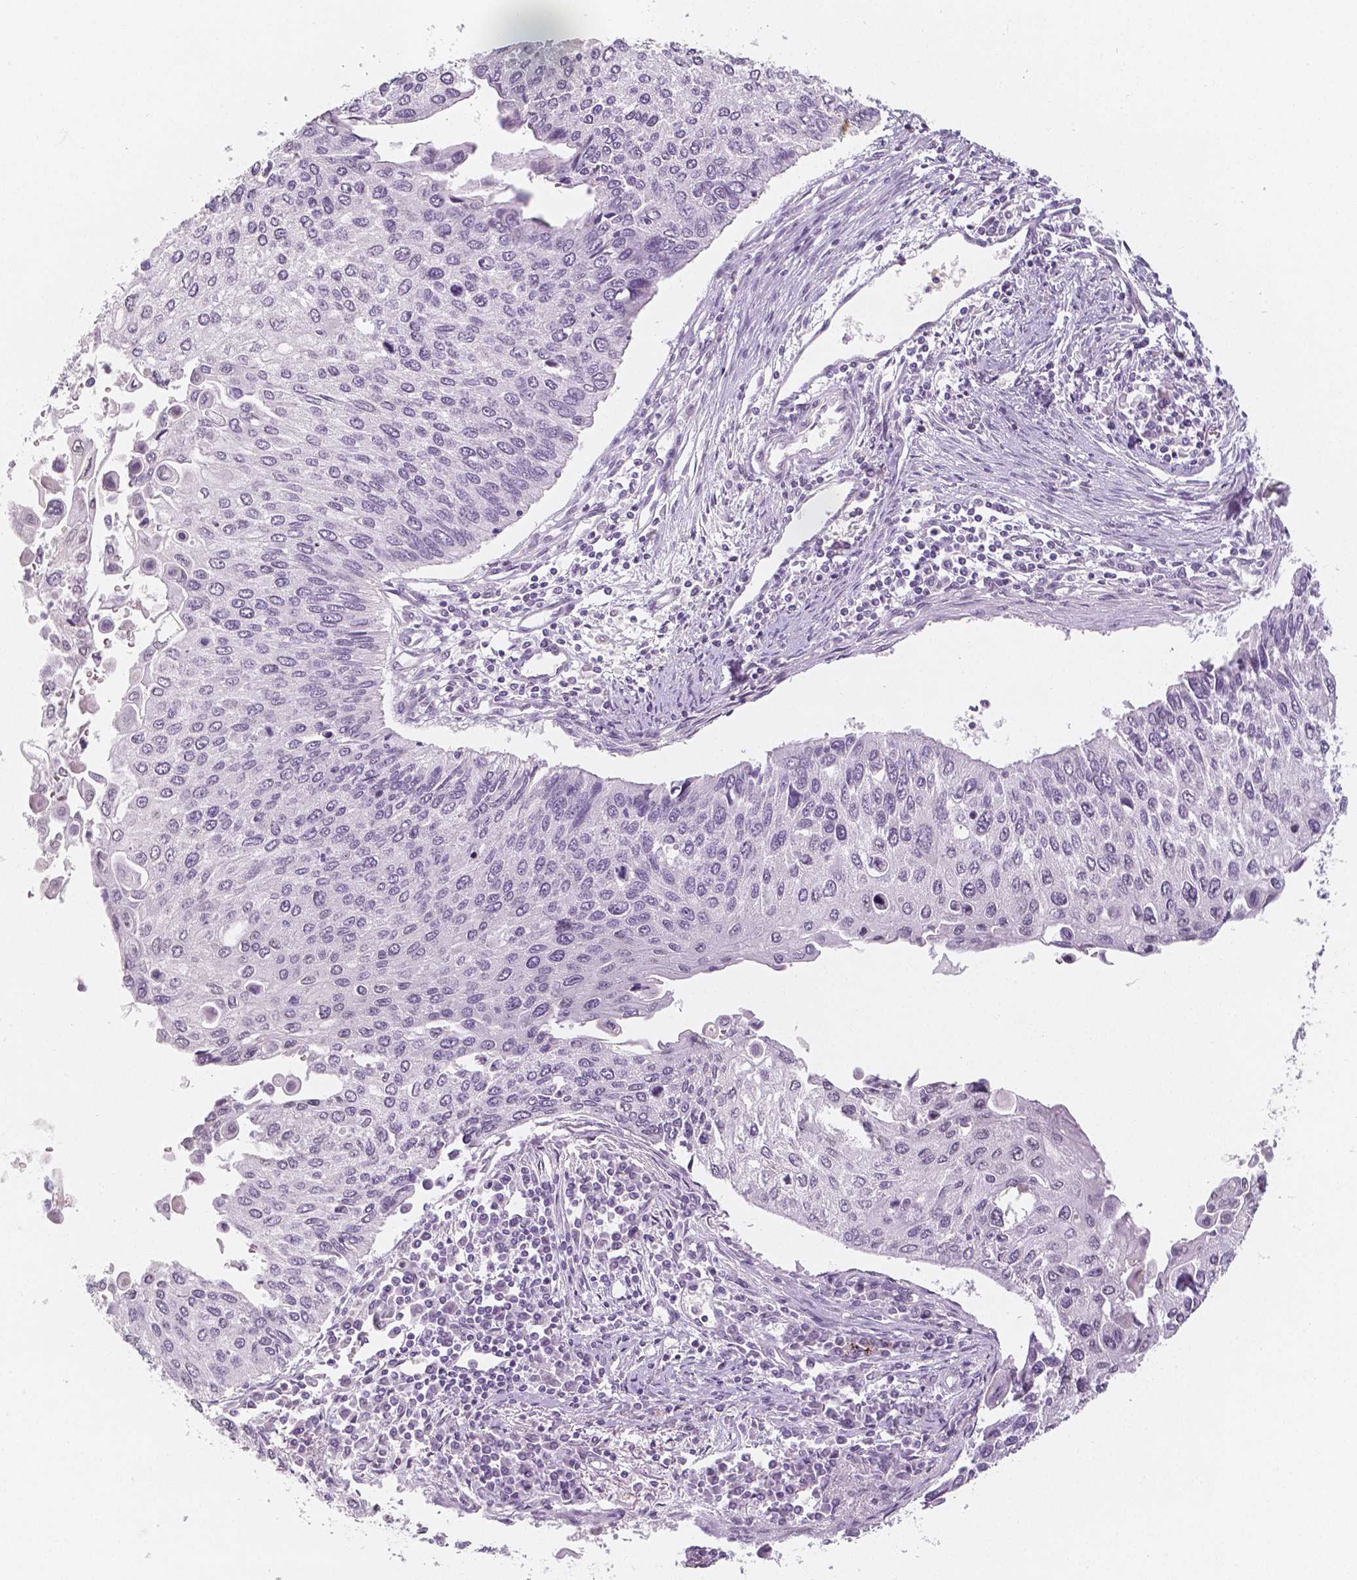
{"staining": {"intensity": "negative", "quantity": "none", "location": "none"}, "tissue": "lung cancer", "cell_type": "Tumor cells", "image_type": "cancer", "snomed": [{"axis": "morphology", "description": "Squamous cell carcinoma, NOS"}, {"axis": "morphology", "description": "Squamous cell carcinoma, metastatic, NOS"}, {"axis": "topography", "description": "Lung"}], "caption": "Tumor cells are negative for brown protein staining in squamous cell carcinoma (lung).", "gene": "KDM5B", "patient": {"sex": "male", "age": 63}}